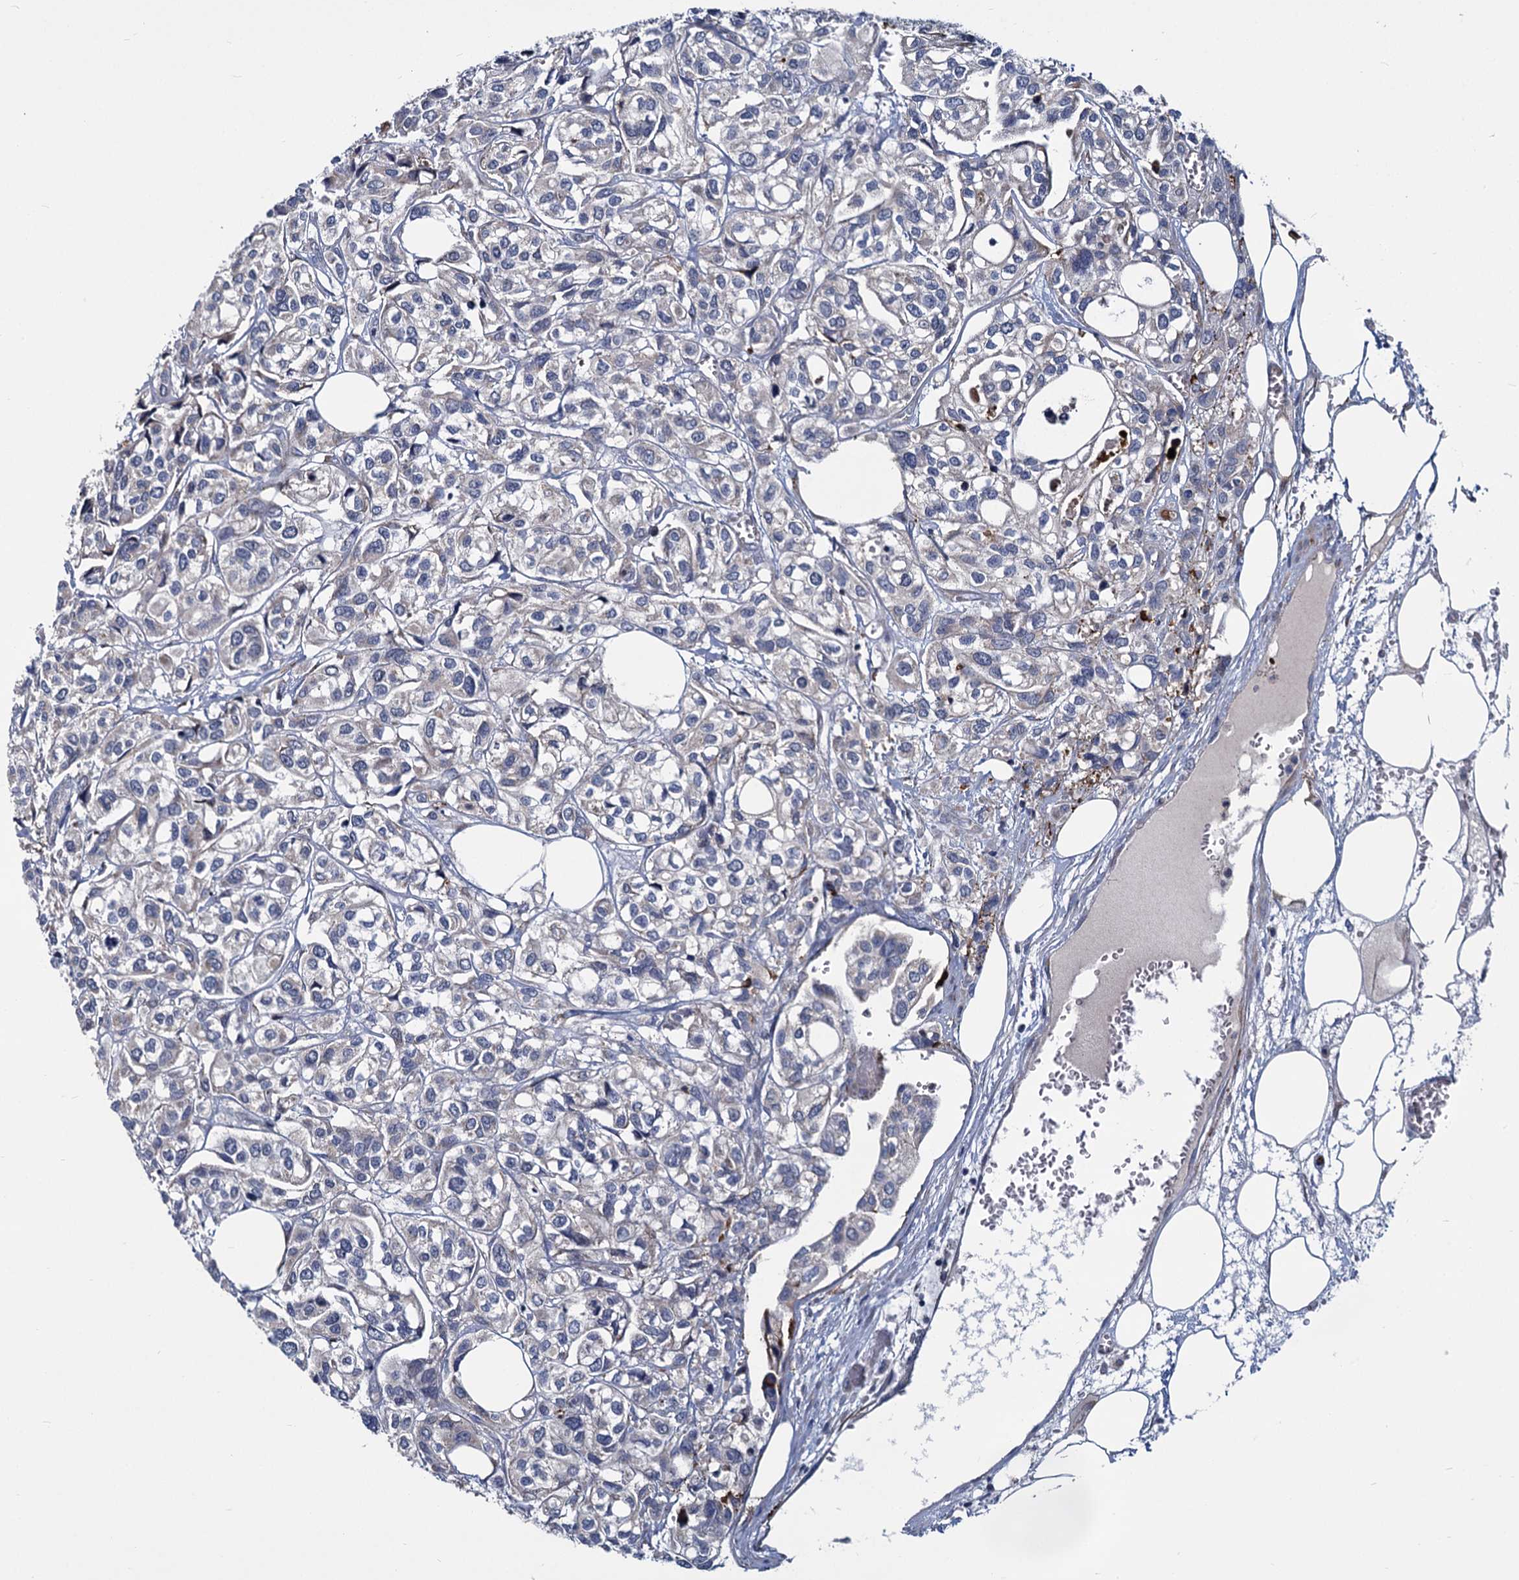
{"staining": {"intensity": "negative", "quantity": "none", "location": "none"}, "tissue": "urothelial cancer", "cell_type": "Tumor cells", "image_type": "cancer", "snomed": [{"axis": "morphology", "description": "Urothelial carcinoma, High grade"}, {"axis": "topography", "description": "Urinary bladder"}], "caption": "Urothelial carcinoma (high-grade) stained for a protein using immunohistochemistry (IHC) reveals no expression tumor cells.", "gene": "DCUN1D2", "patient": {"sex": "male", "age": 67}}